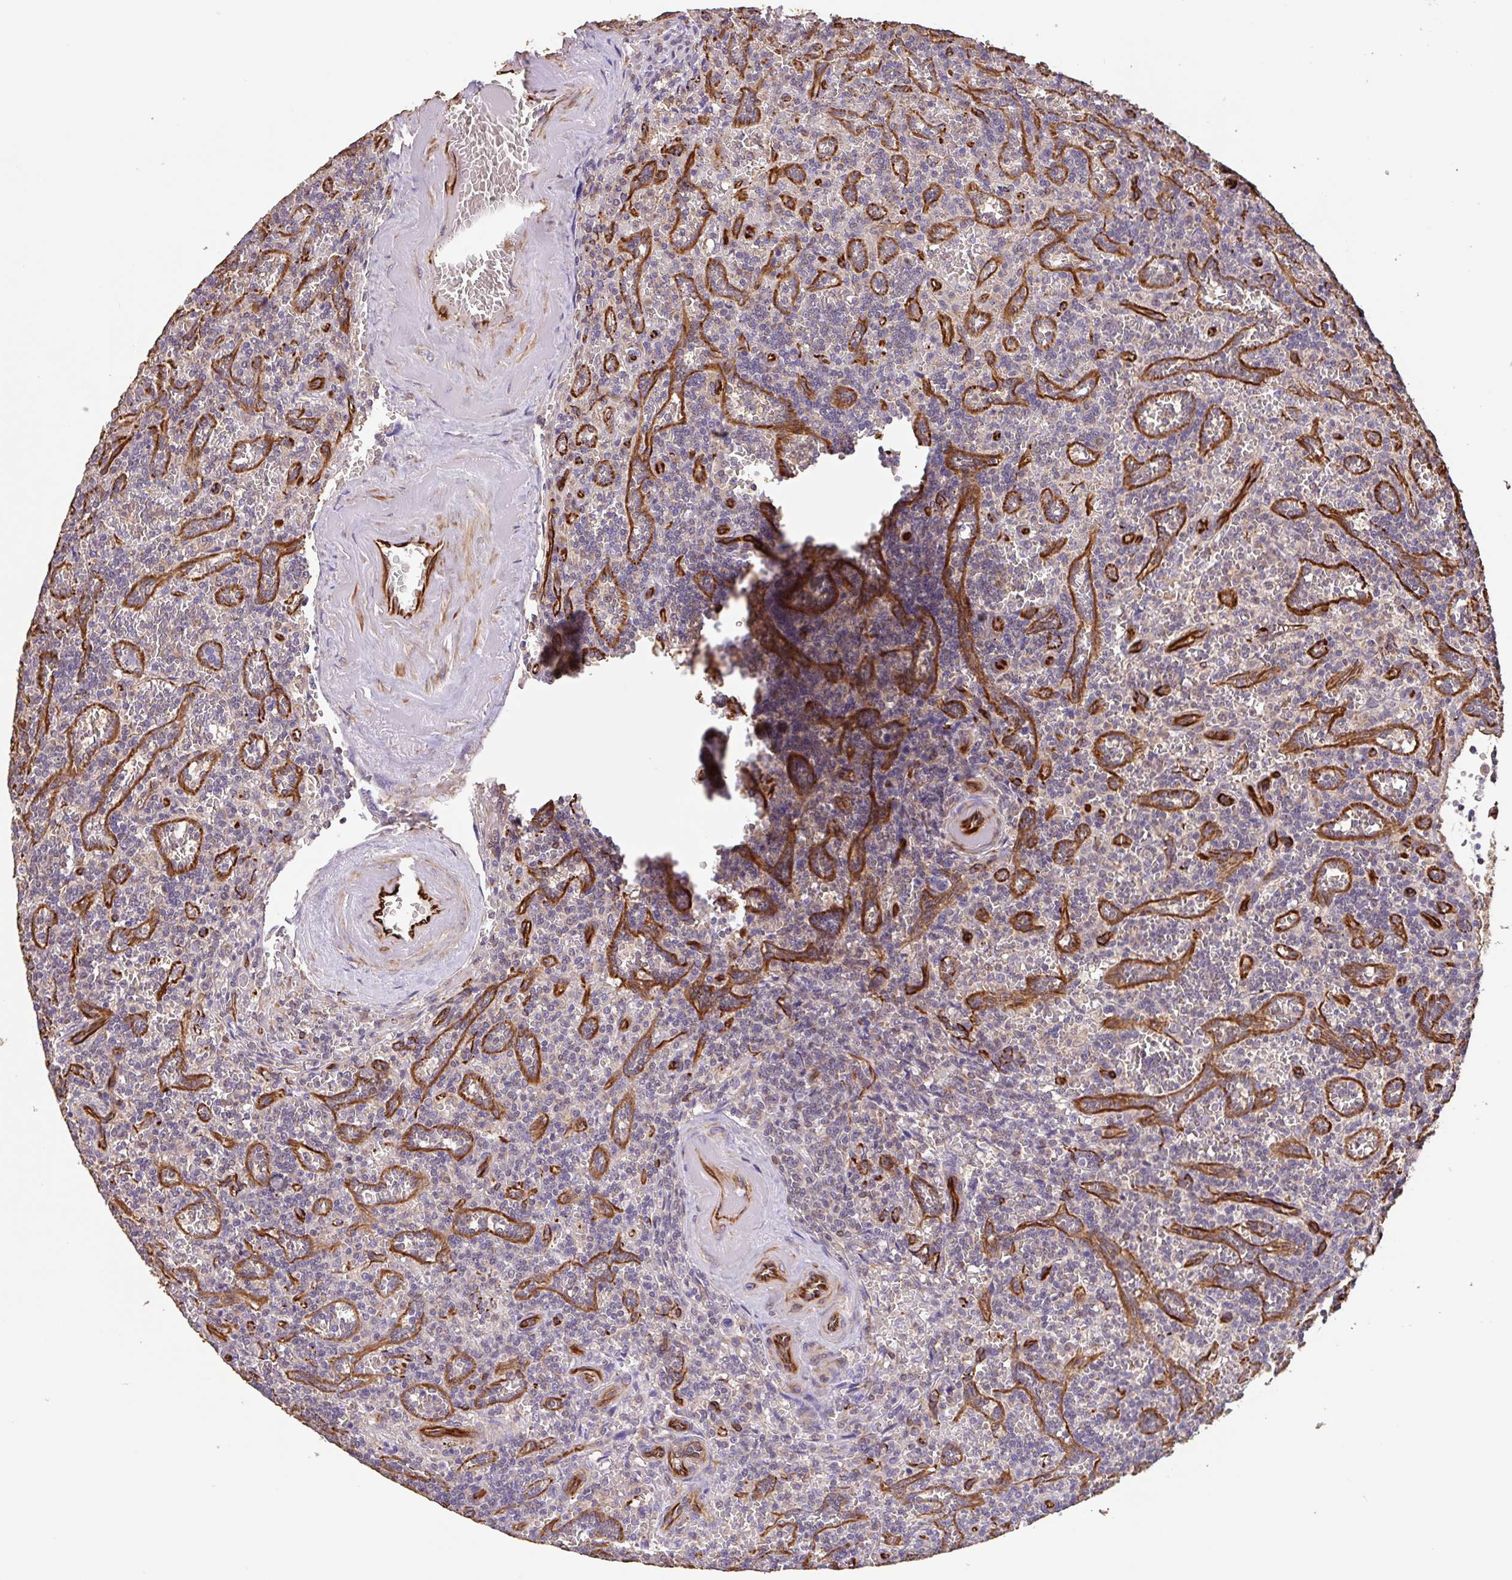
{"staining": {"intensity": "negative", "quantity": "none", "location": "none"}, "tissue": "lymphoma", "cell_type": "Tumor cells", "image_type": "cancer", "snomed": [{"axis": "morphology", "description": "Malignant lymphoma, non-Hodgkin's type, Low grade"}, {"axis": "topography", "description": "Spleen"}], "caption": "Tumor cells show no significant positivity in lymphoma.", "gene": "ZNF790", "patient": {"sex": "male", "age": 73}}